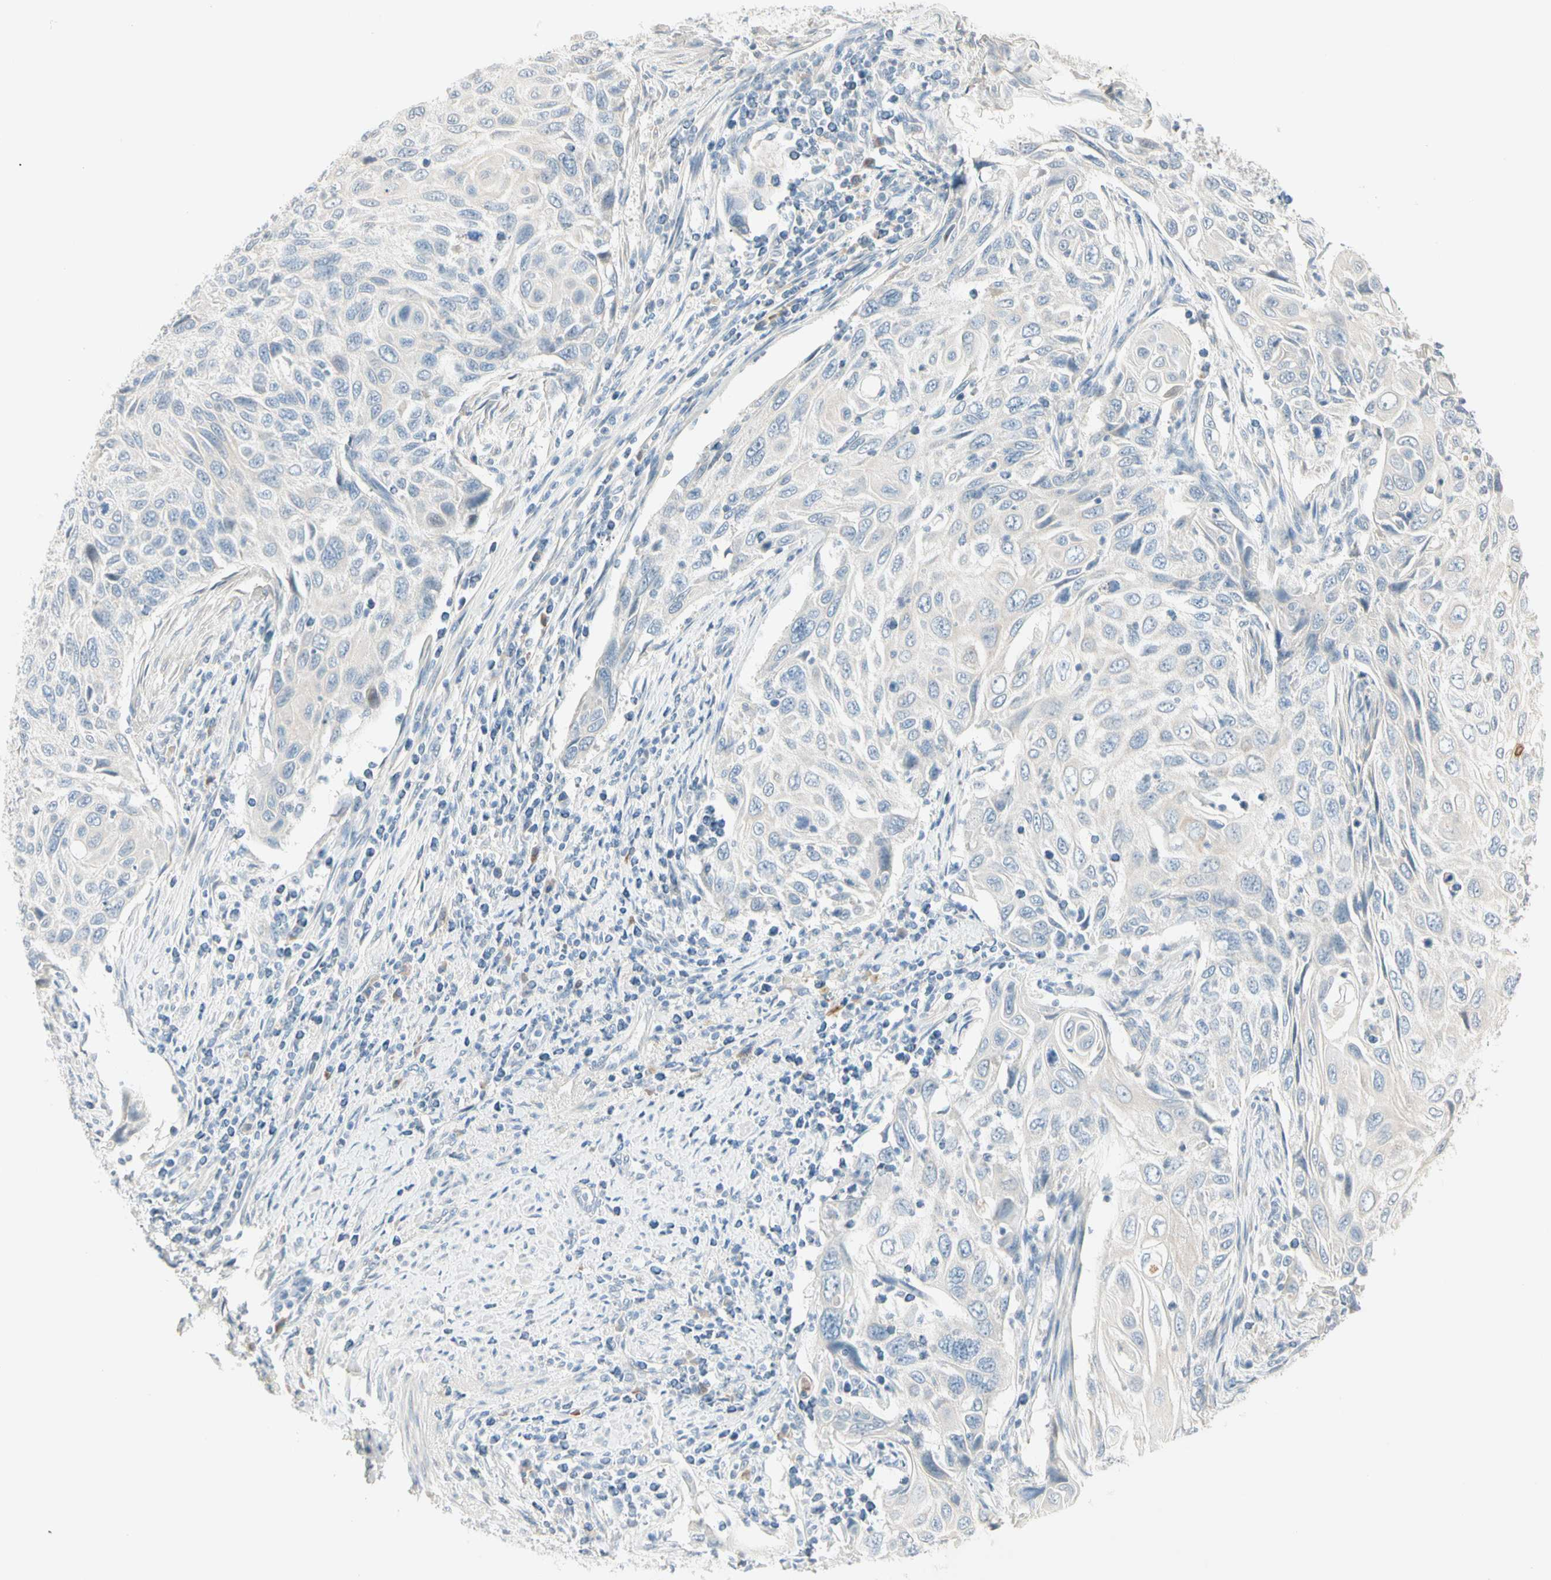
{"staining": {"intensity": "negative", "quantity": "none", "location": "none"}, "tissue": "cervical cancer", "cell_type": "Tumor cells", "image_type": "cancer", "snomed": [{"axis": "morphology", "description": "Squamous cell carcinoma, NOS"}, {"axis": "topography", "description": "Cervix"}], "caption": "Immunohistochemistry (IHC) image of human cervical squamous cell carcinoma stained for a protein (brown), which shows no expression in tumor cells.", "gene": "ALDH18A1", "patient": {"sex": "female", "age": 70}}